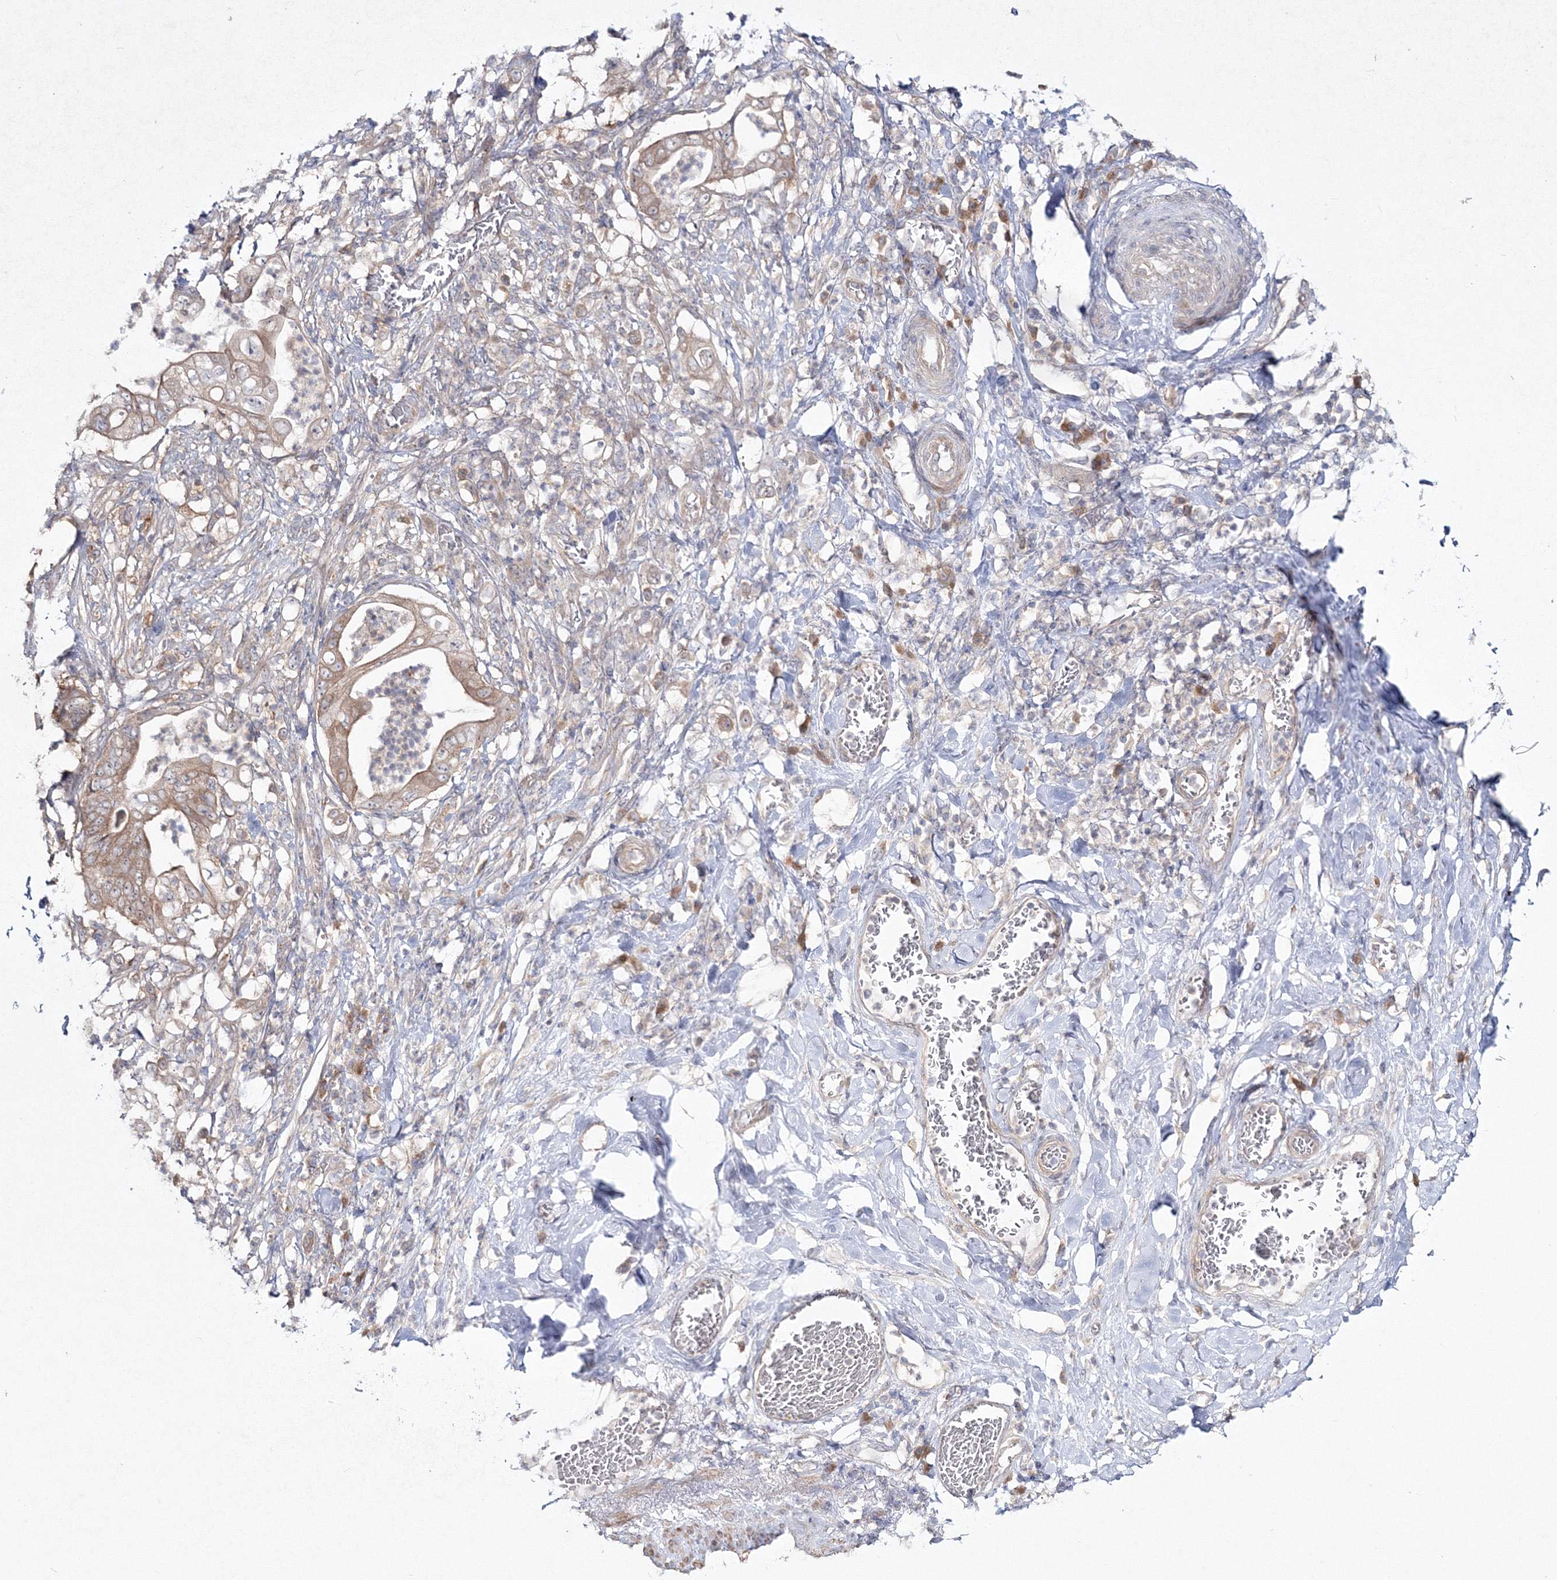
{"staining": {"intensity": "weak", "quantity": "25%-75%", "location": "cytoplasmic/membranous"}, "tissue": "stomach cancer", "cell_type": "Tumor cells", "image_type": "cancer", "snomed": [{"axis": "morphology", "description": "Adenocarcinoma, NOS"}, {"axis": "topography", "description": "Stomach"}], "caption": "Stomach cancer (adenocarcinoma) stained with a brown dye exhibits weak cytoplasmic/membranous positive expression in approximately 25%-75% of tumor cells.", "gene": "IPMK", "patient": {"sex": "female", "age": 73}}